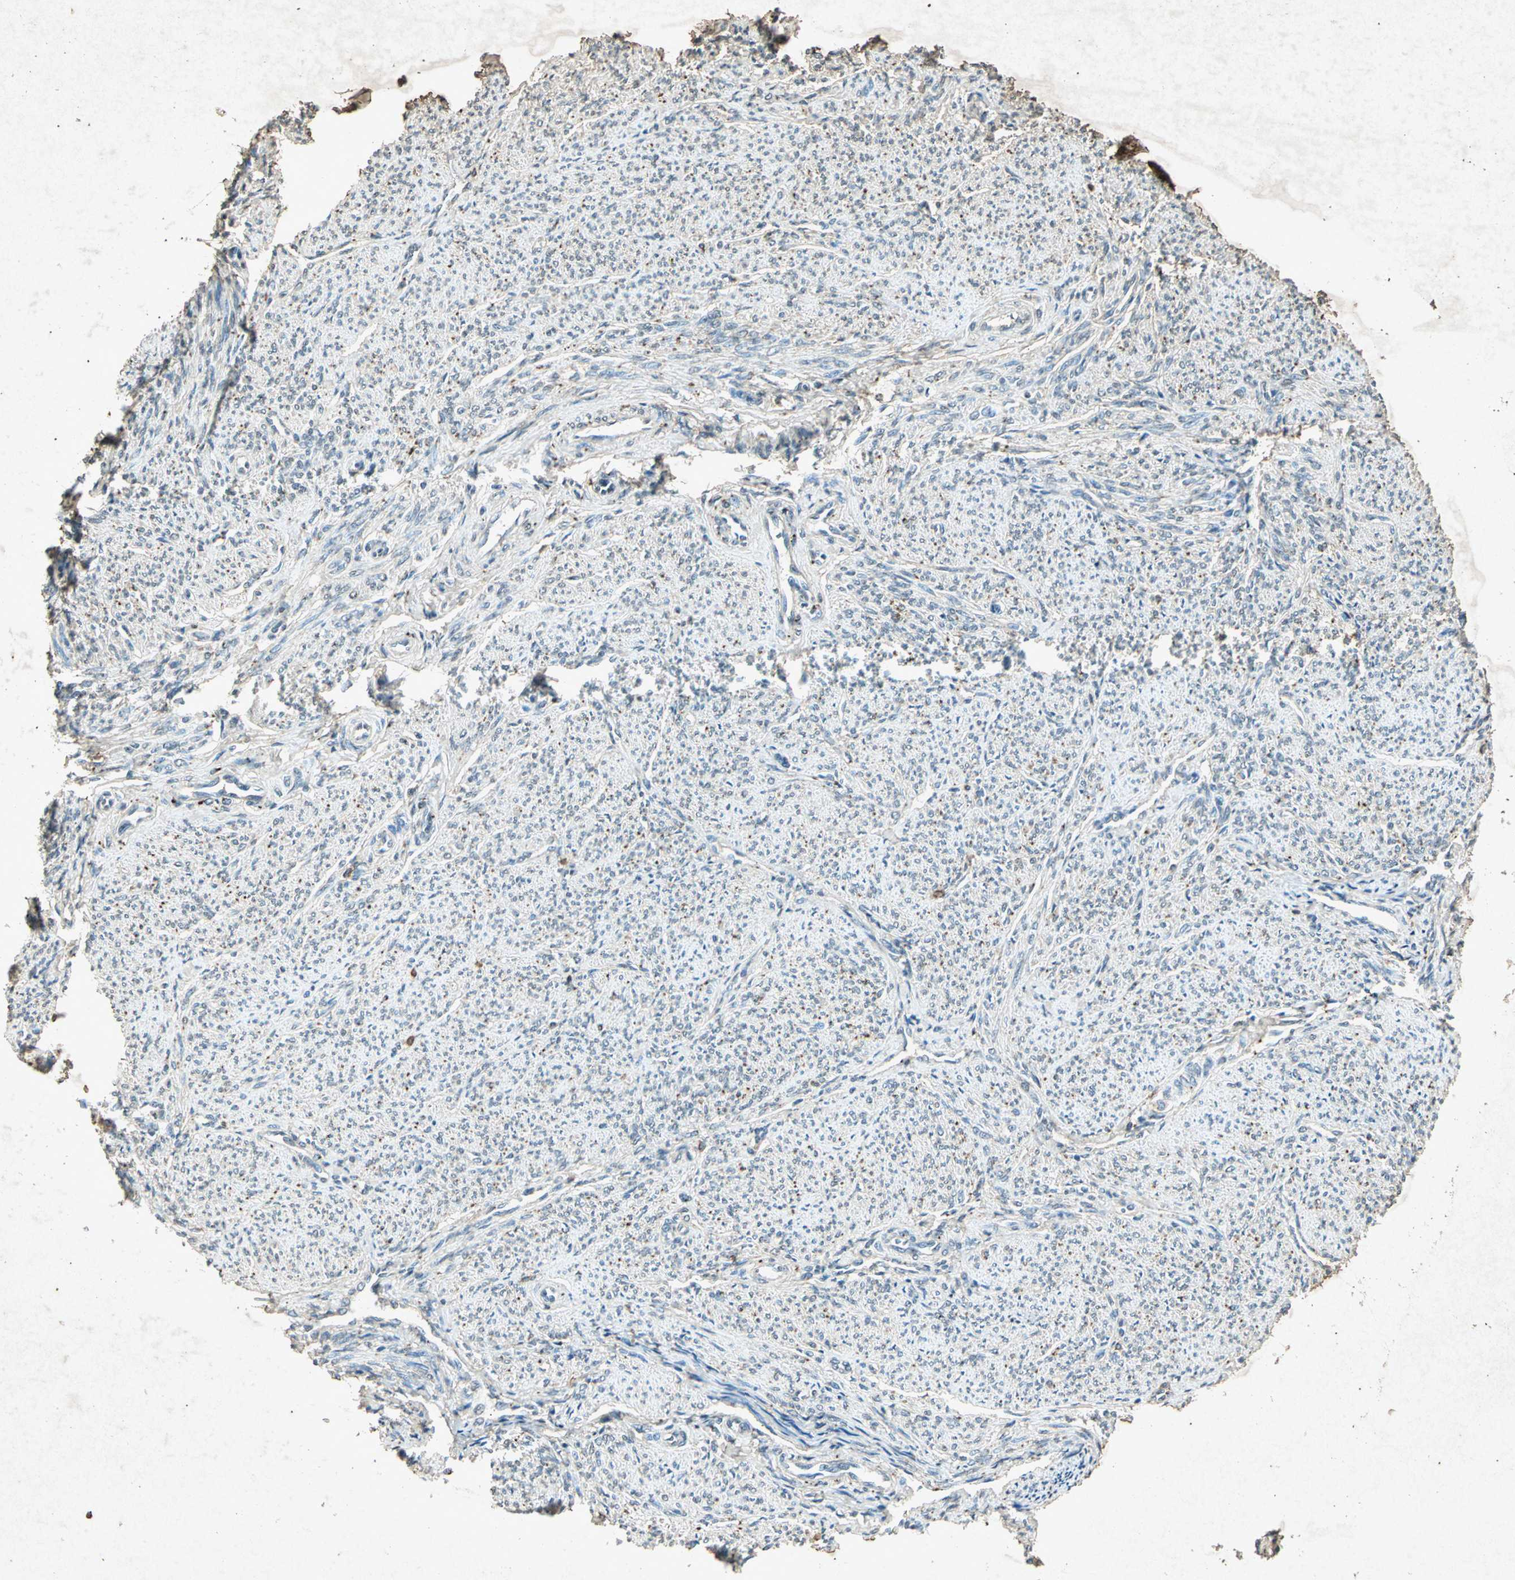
{"staining": {"intensity": "negative", "quantity": "none", "location": "none"}, "tissue": "smooth muscle", "cell_type": "Smooth muscle cells", "image_type": "normal", "snomed": [{"axis": "morphology", "description": "Normal tissue, NOS"}, {"axis": "topography", "description": "Smooth muscle"}], "caption": "Photomicrograph shows no protein positivity in smooth muscle cells of unremarkable smooth muscle.", "gene": "PSEN1", "patient": {"sex": "female", "age": 65}}